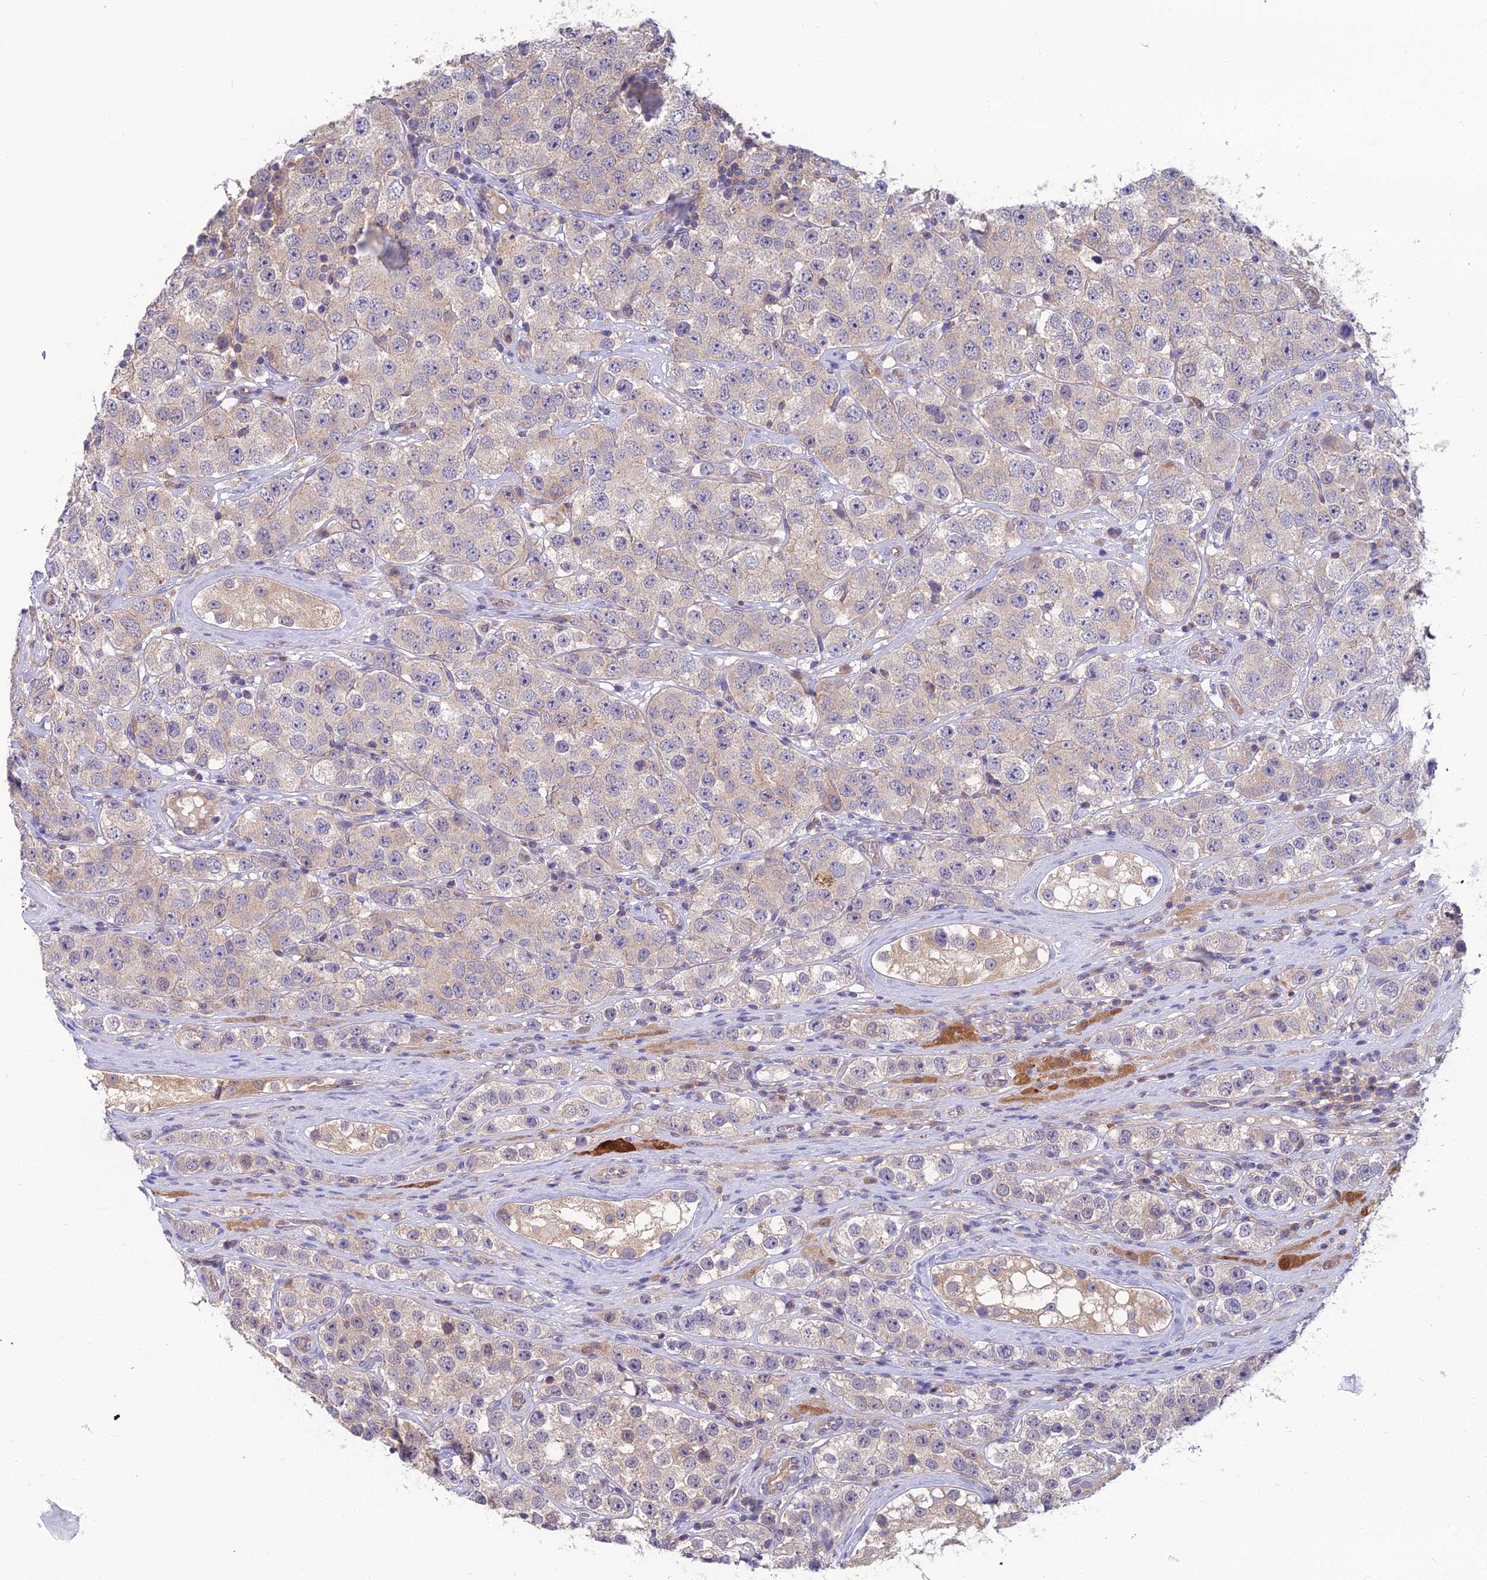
{"staining": {"intensity": "negative", "quantity": "none", "location": "none"}, "tissue": "testis cancer", "cell_type": "Tumor cells", "image_type": "cancer", "snomed": [{"axis": "morphology", "description": "Seminoma, NOS"}, {"axis": "topography", "description": "Testis"}], "caption": "Tumor cells show no significant staining in testis cancer (seminoma). (DAB (3,3'-diaminobenzidine) immunohistochemistry visualized using brightfield microscopy, high magnification).", "gene": "MVD", "patient": {"sex": "male", "age": 28}}